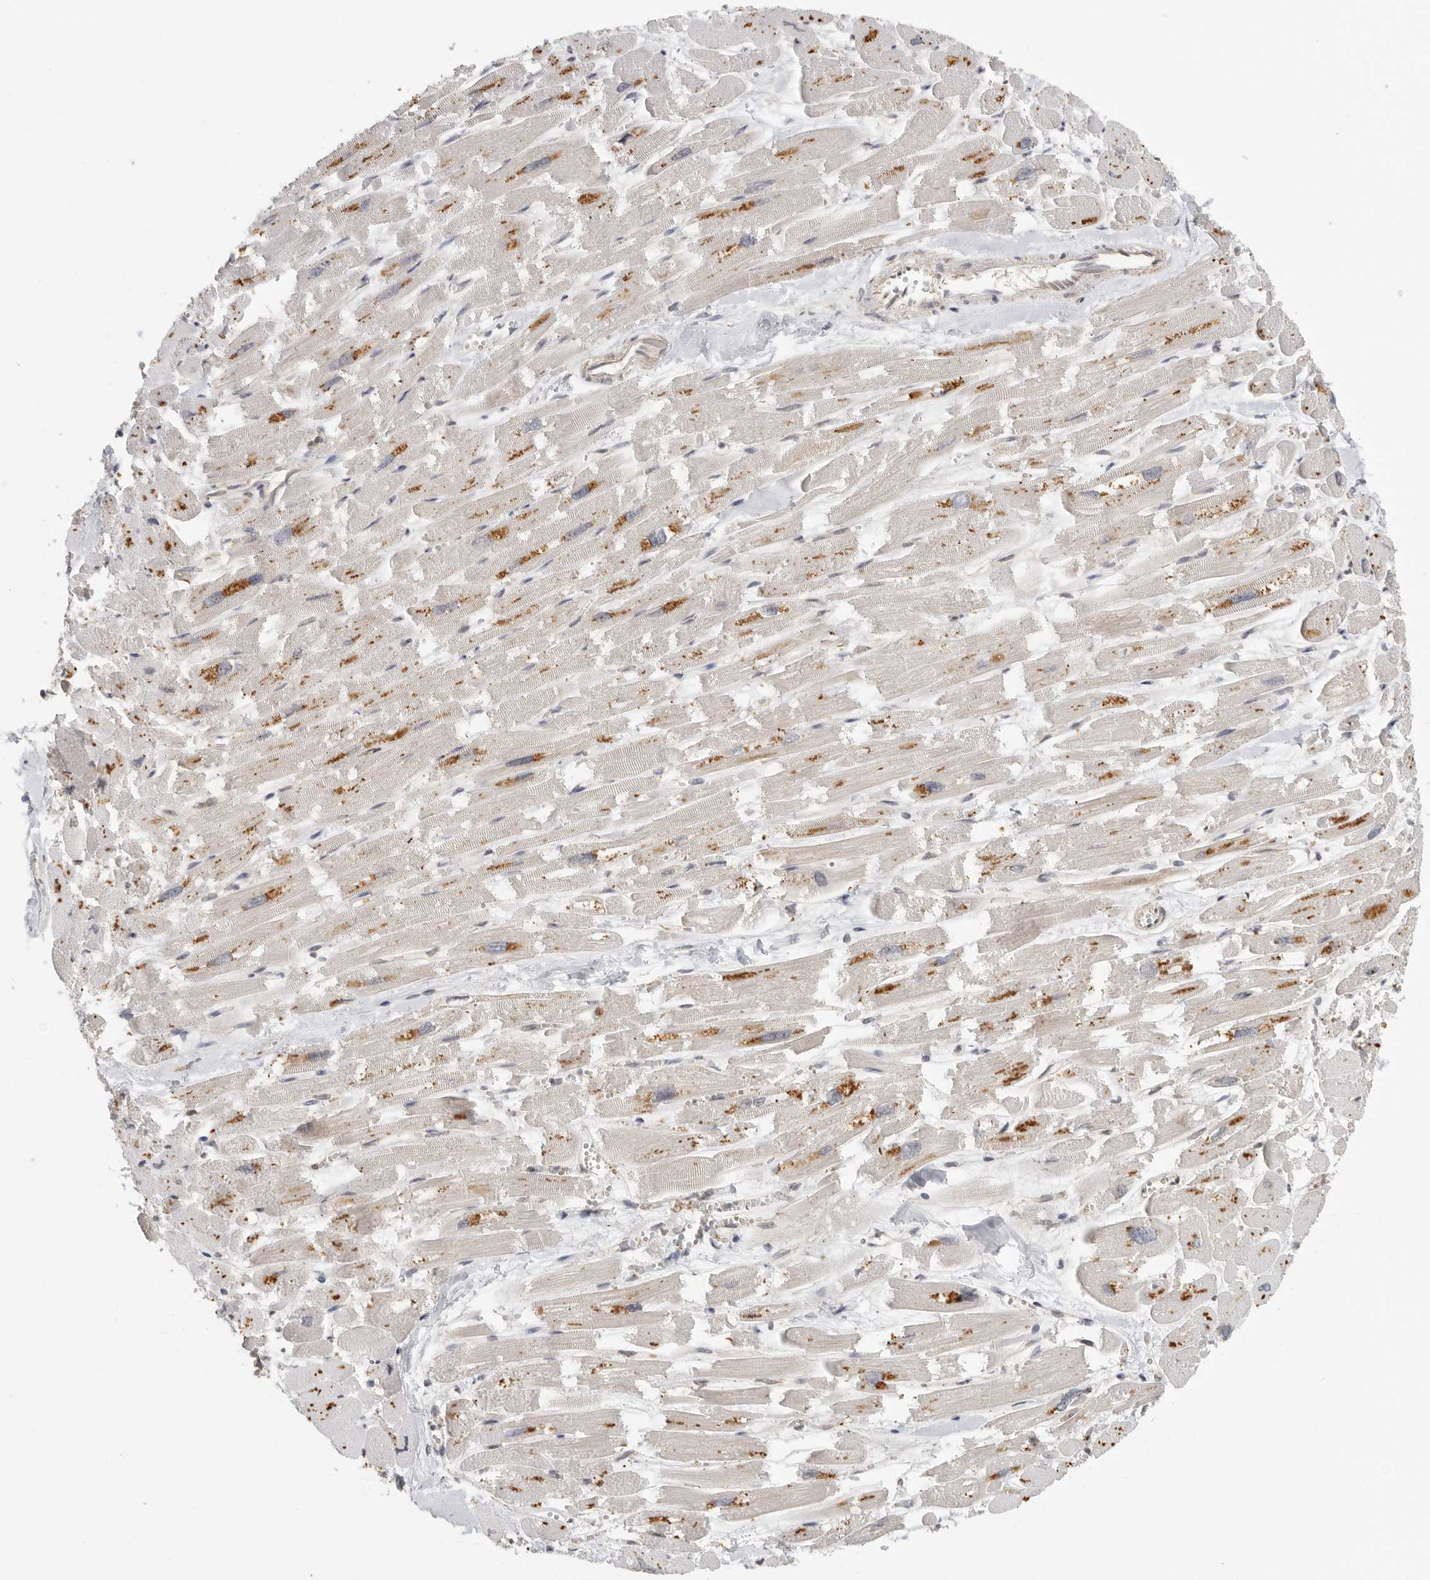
{"staining": {"intensity": "moderate", "quantity": "25%-75%", "location": "cytoplasmic/membranous"}, "tissue": "heart muscle", "cell_type": "Cardiomyocytes", "image_type": "normal", "snomed": [{"axis": "morphology", "description": "Normal tissue, NOS"}, {"axis": "topography", "description": "Heart"}], "caption": "DAB (3,3'-diaminobenzidine) immunohistochemical staining of unremarkable human heart muscle demonstrates moderate cytoplasmic/membranous protein positivity in approximately 25%-75% of cardiomyocytes.", "gene": "CCT8", "patient": {"sex": "male", "age": 54}}